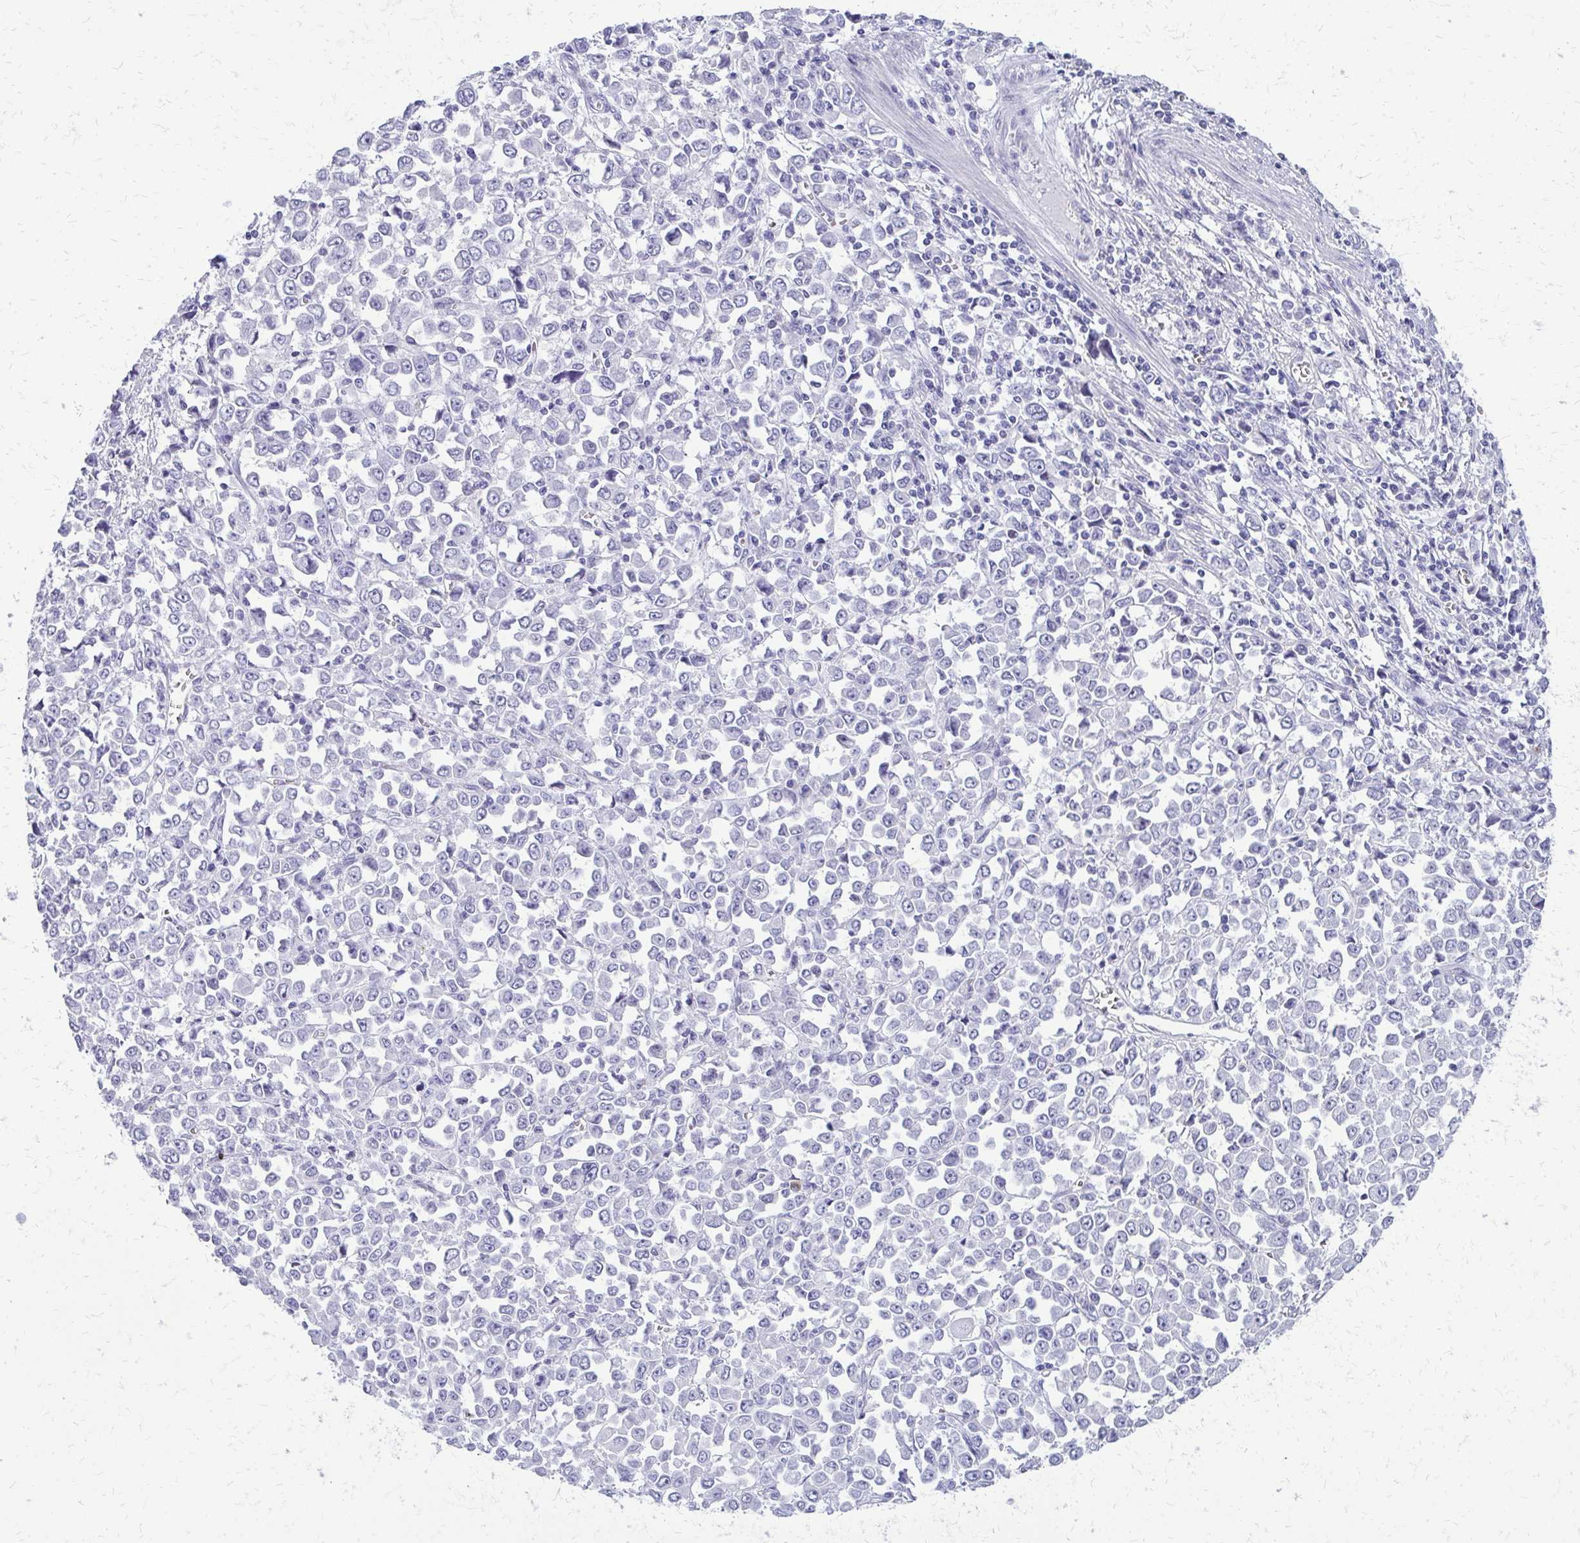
{"staining": {"intensity": "negative", "quantity": "none", "location": "none"}, "tissue": "stomach cancer", "cell_type": "Tumor cells", "image_type": "cancer", "snomed": [{"axis": "morphology", "description": "Adenocarcinoma, NOS"}, {"axis": "topography", "description": "Stomach, upper"}], "caption": "There is no significant staining in tumor cells of stomach adenocarcinoma.", "gene": "FAM162B", "patient": {"sex": "male", "age": 70}}